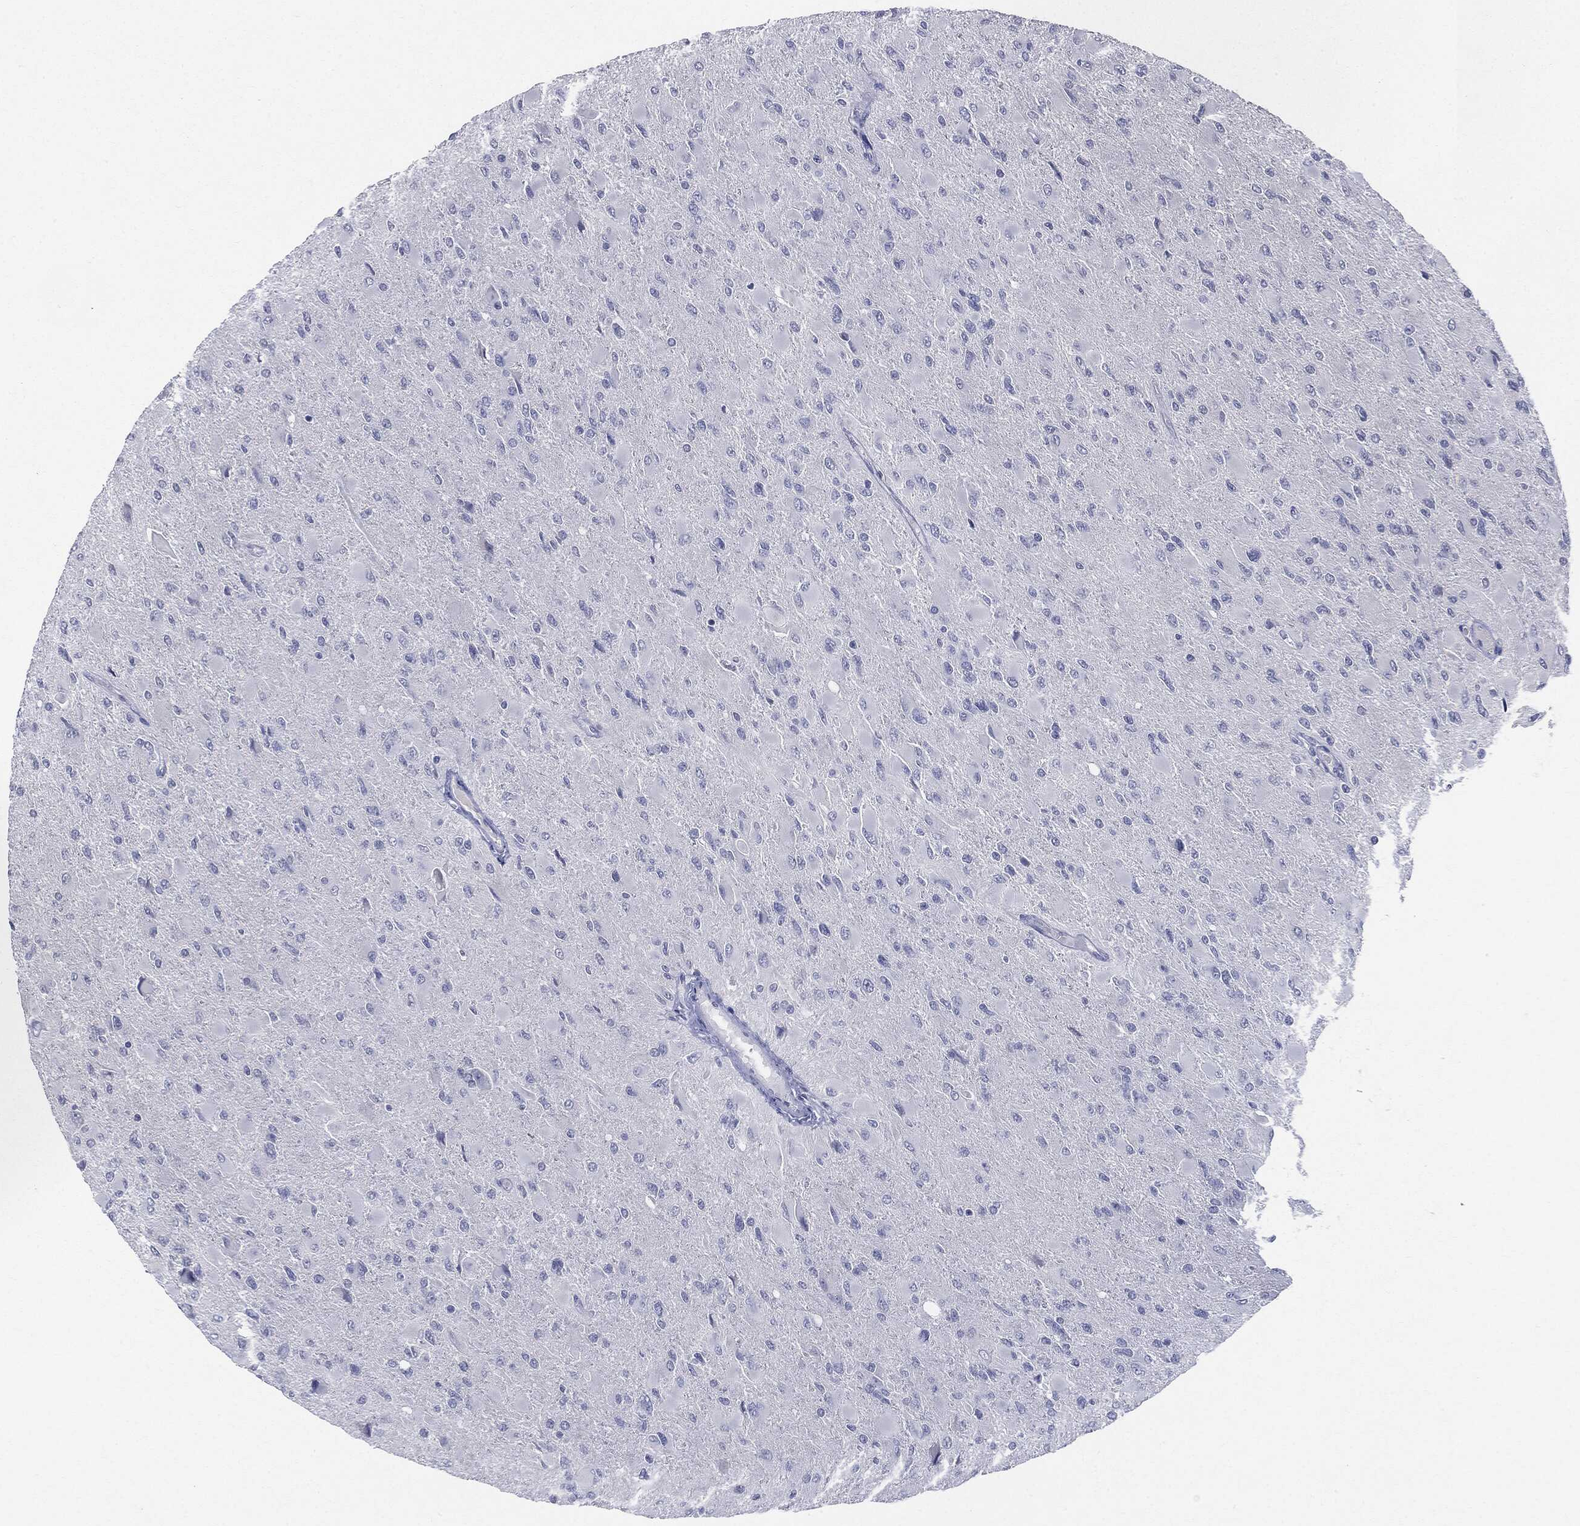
{"staining": {"intensity": "negative", "quantity": "none", "location": "none"}, "tissue": "glioma", "cell_type": "Tumor cells", "image_type": "cancer", "snomed": [{"axis": "morphology", "description": "Glioma, malignant, High grade"}, {"axis": "topography", "description": "Cerebral cortex"}], "caption": "Histopathology image shows no significant protein staining in tumor cells of malignant glioma (high-grade). (IHC, brightfield microscopy, high magnification).", "gene": "CGB1", "patient": {"sex": "female", "age": 36}}